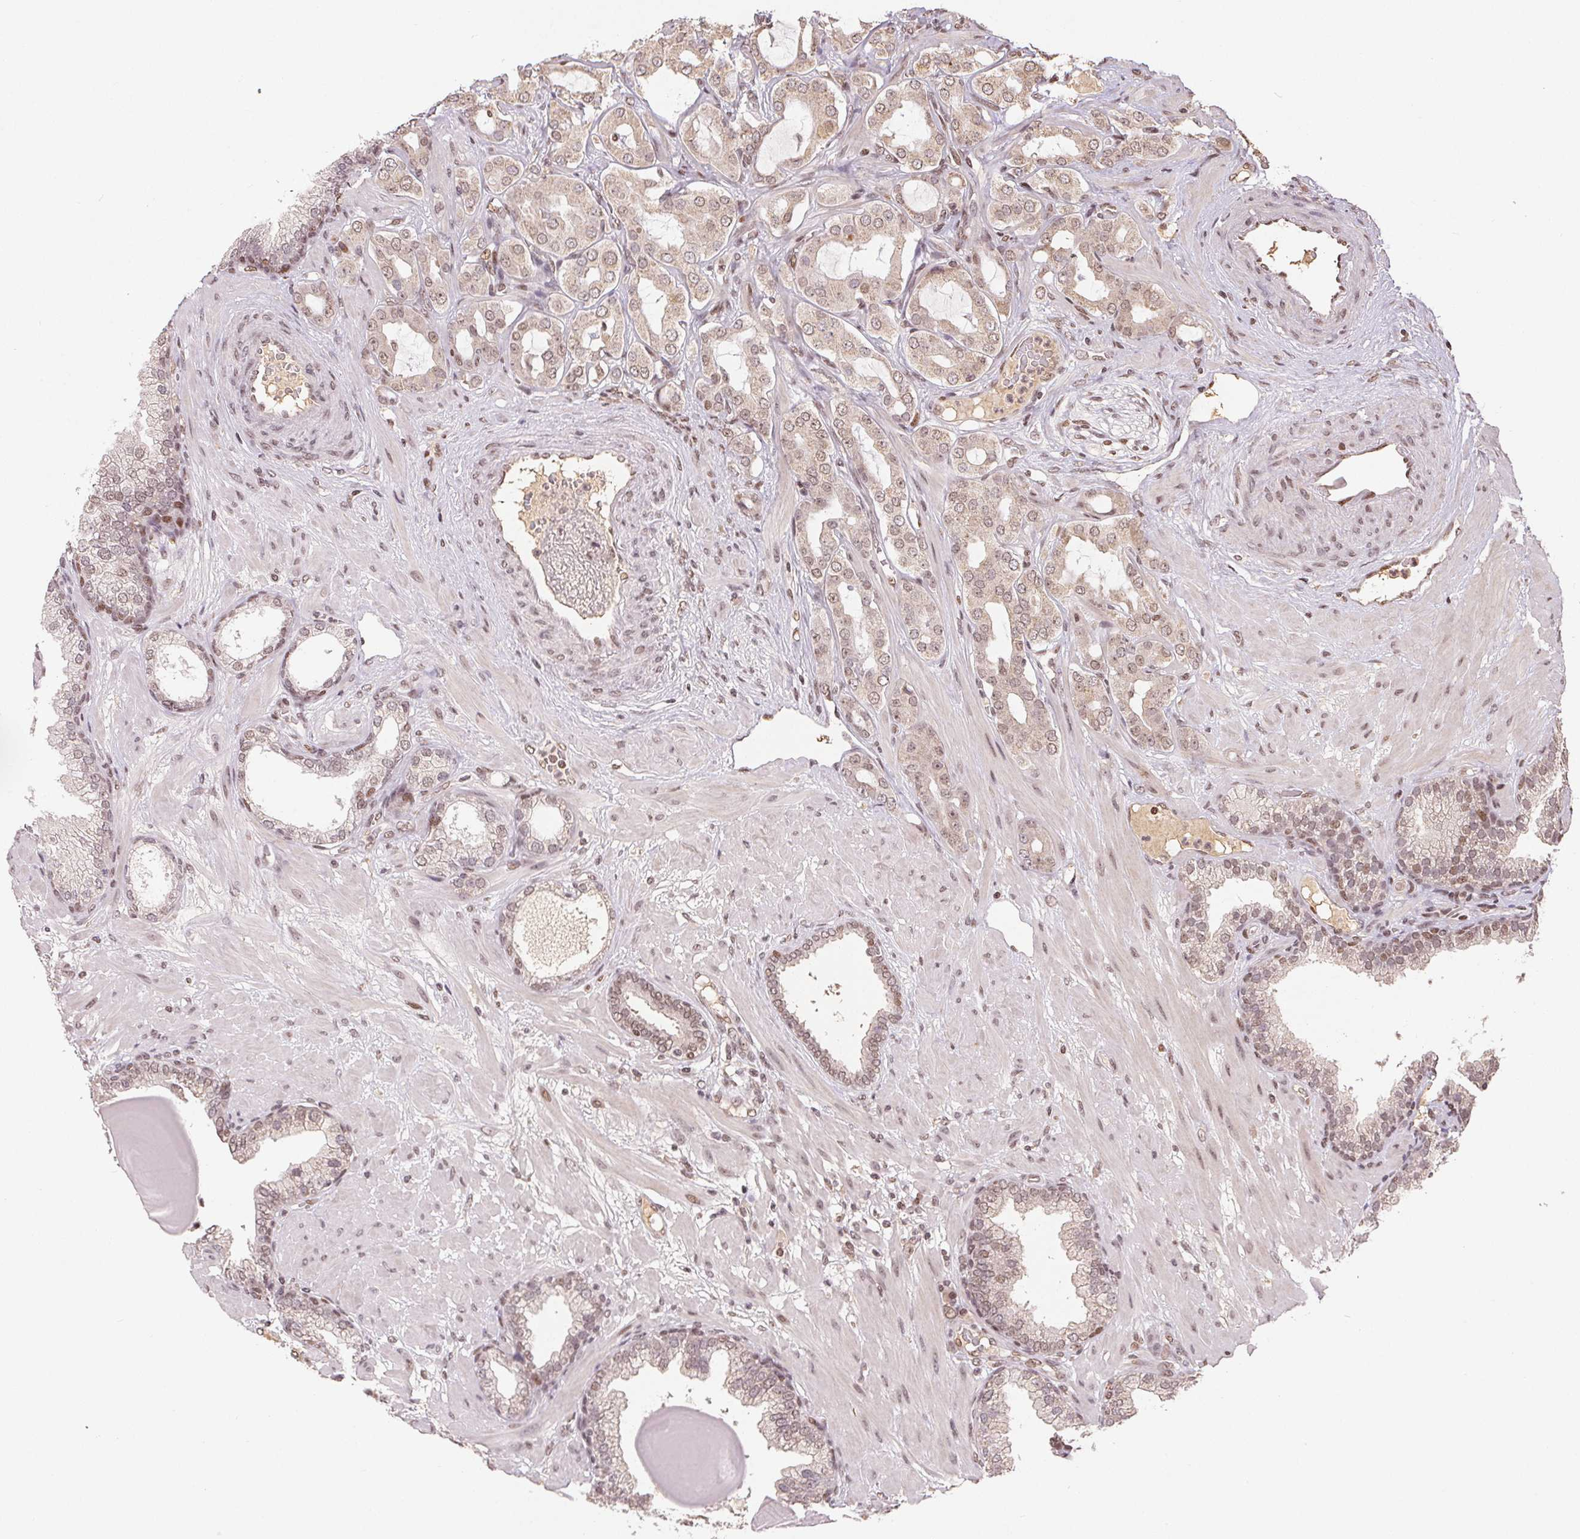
{"staining": {"intensity": "weak", "quantity": ">75%", "location": "cytoplasmic/membranous,nuclear"}, "tissue": "prostate cancer", "cell_type": "Tumor cells", "image_type": "cancer", "snomed": [{"axis": "morphology", "description": "Adenocarcinoma, Low grade"}, {"axis": "topography", "description": "Prostate"}], "caption": "Prostate cancer (adenocarcinoma (low-grade)) tissue demonstrates weak cytoplasmic/membranous and nuclear staining in about >75% of tumor cells, visualized by immunohistochemistry.", "gene": "MAPKAPK2", "patient": {"sex": "male", "age": 57}}